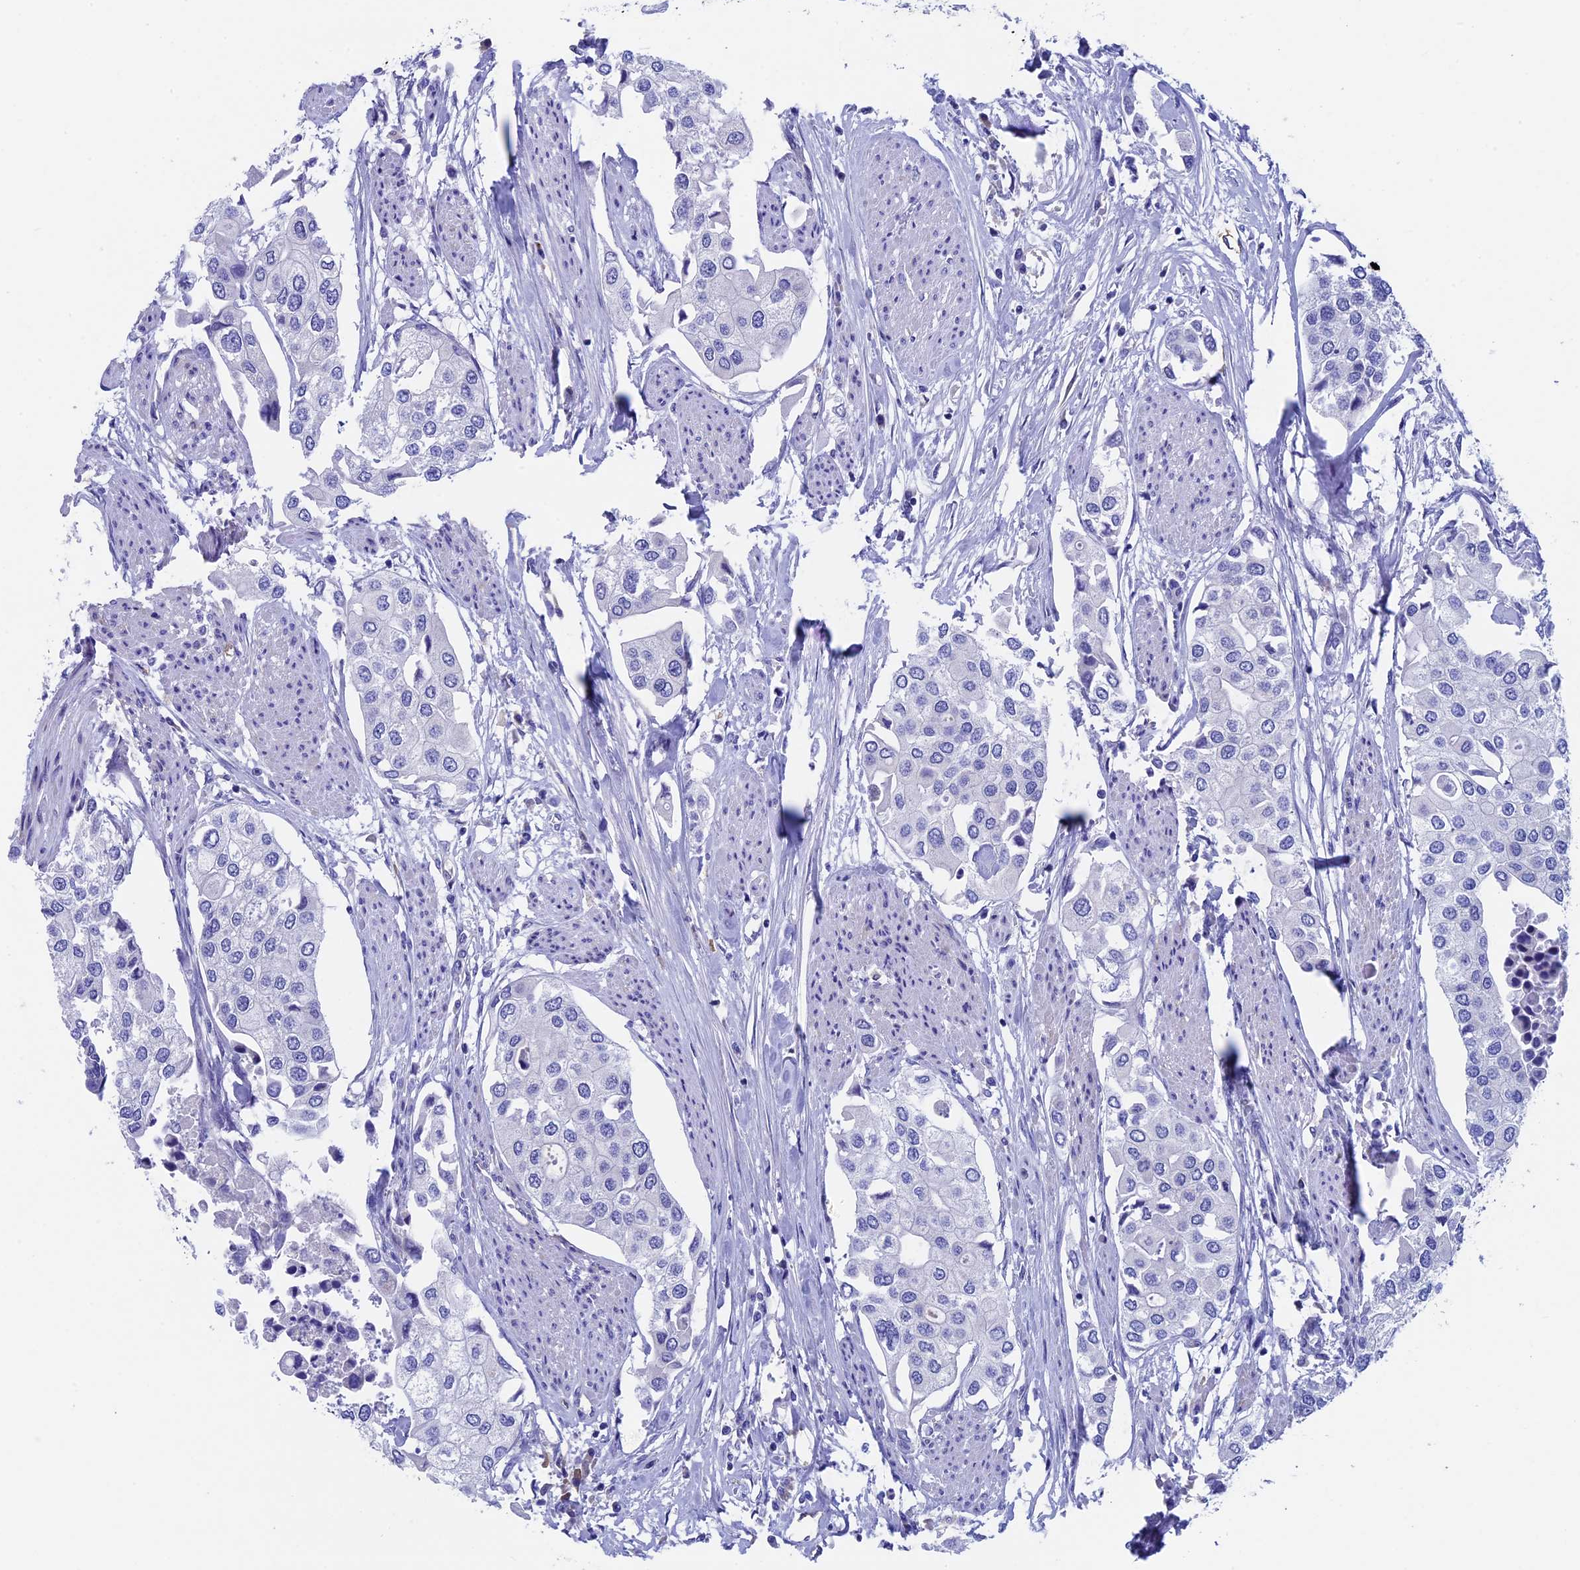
{"staining": {"intensity": "negative", "quantity": "none", "location": "none"}, "tissue": "urothelial cancer", "cell_type": "Tumor cells", "image_type": "cancer", "snomed": [{"axis": "morphology", "description": "Urothelial carcinoma, High grade"}, {"axis": "topography", "description": "Urinary bladder"}], "caption": "Protein analysis of urothelial carcinoma (high-grade) shows no significant positivity in tumor cells.", "gene": "INSYN1", "patient": {"sex": "male", "age": 64}}